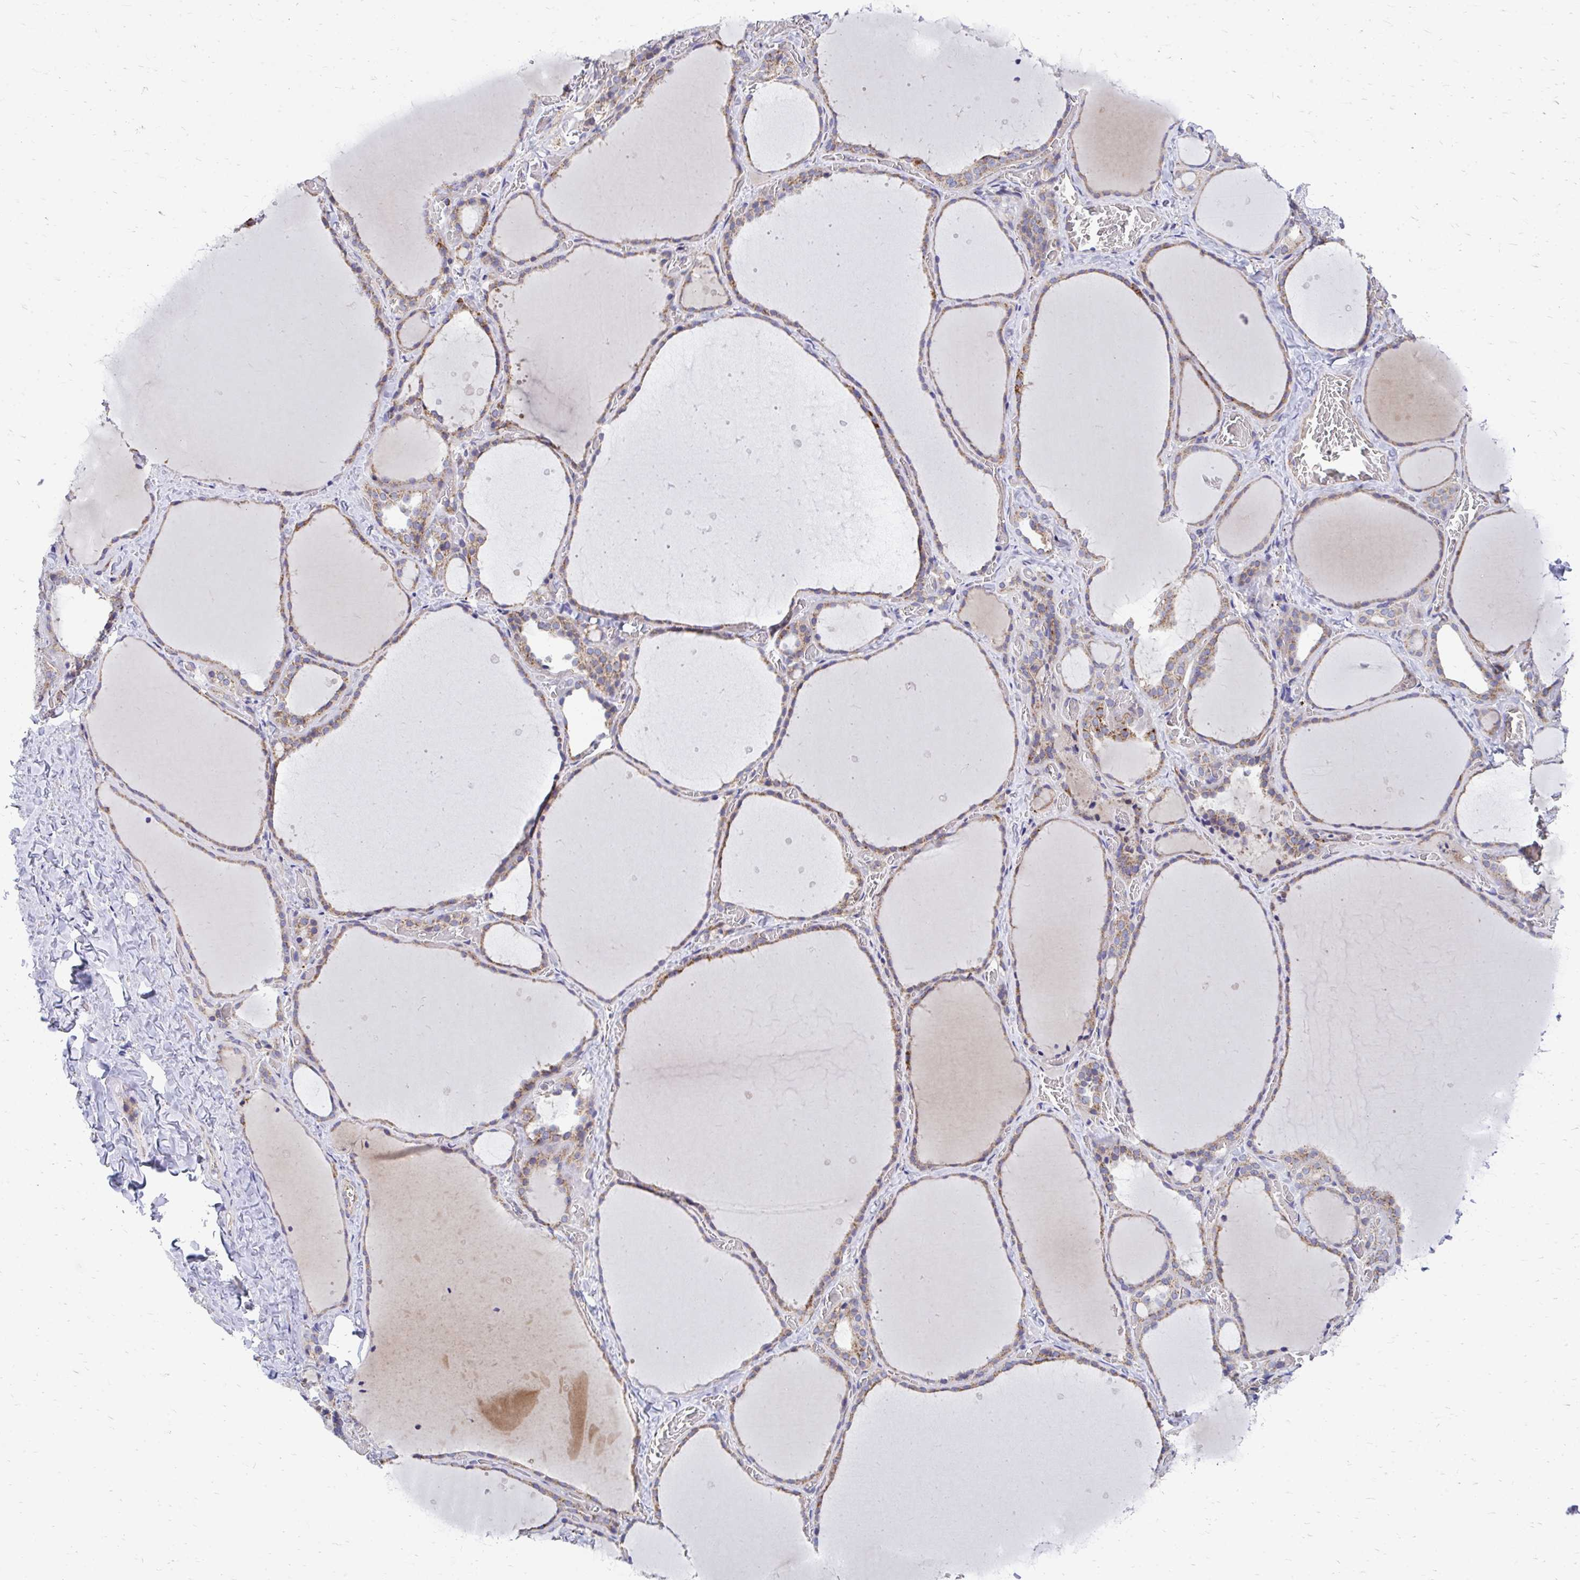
{"staining": {"intensity": "moderate", "quantity": ">75%", "location": "cytoplasmic/membranous"}, "tissue": "thyroid gland", "cell_type": "Glandular cells", "image_type": "normal", "snomed": [{"axis": "morphology", "description": "Normal tissue, NOS"}, {"axis": "topography", "description": "Thyroid gland"}], "caption": "Benign thyroid gland shows moderate cytoplasmic/membranous positivity in approximately >75% of glandular cells.", "gene": "FHIP1B", "patient": {"sex": "female", "age": 36}}